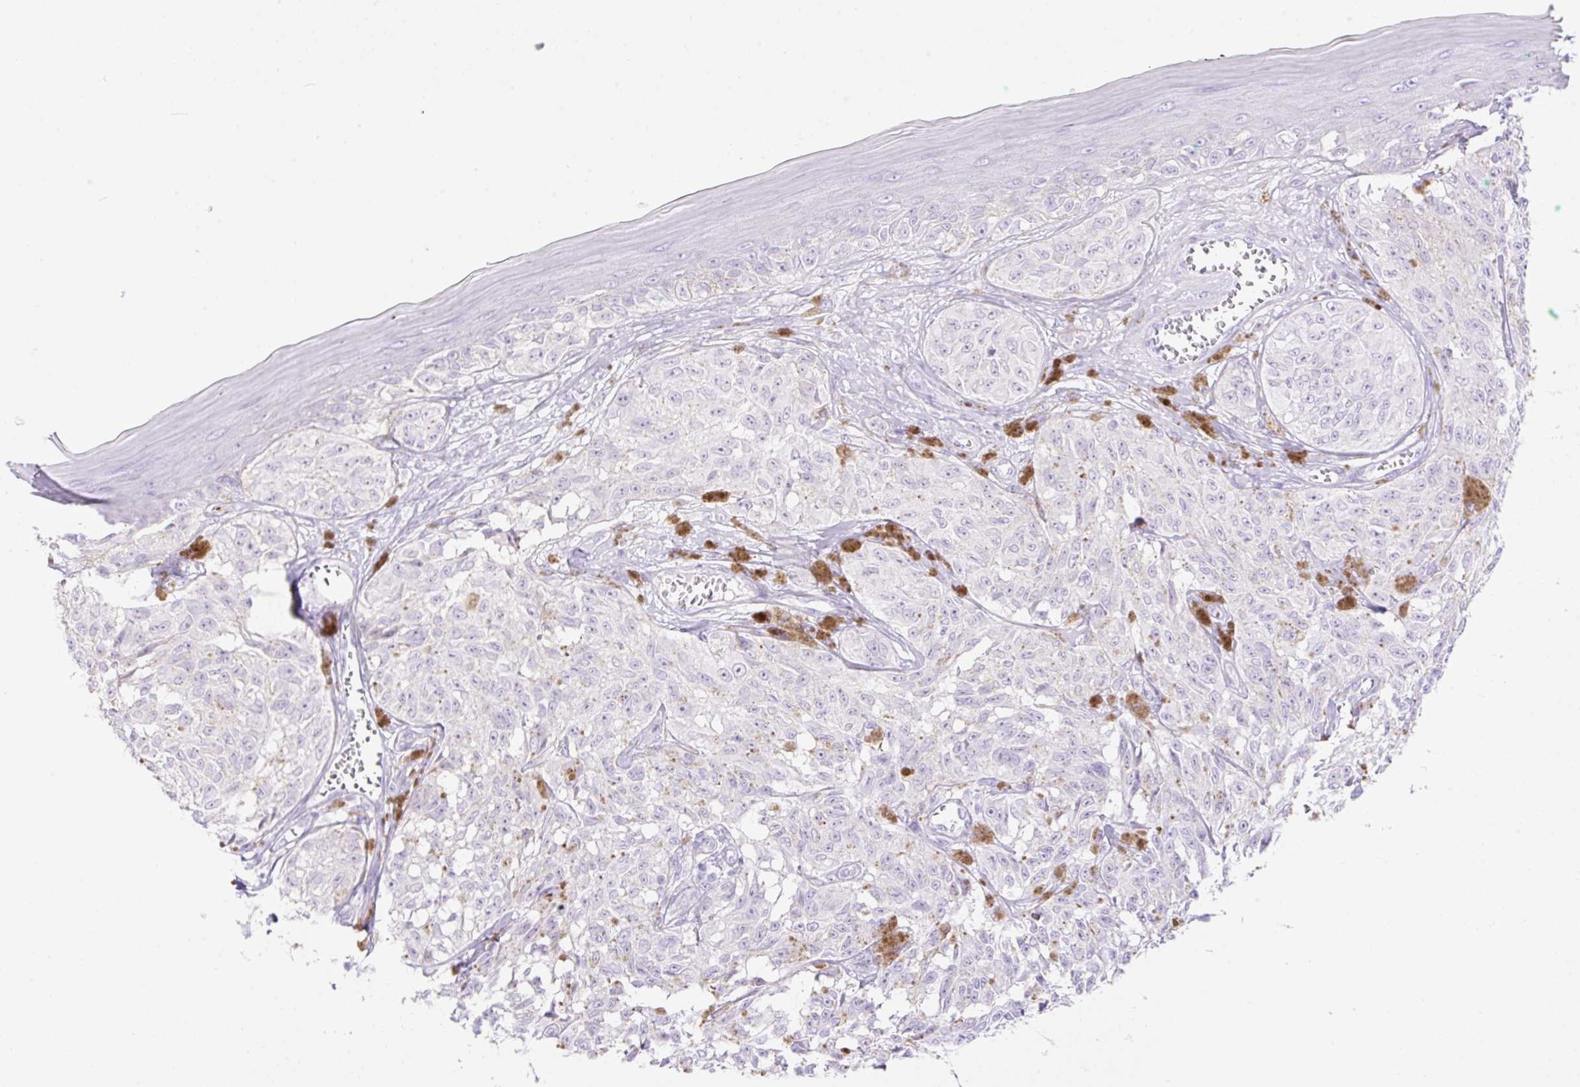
{"staining": {"intensity": "negative", "quantity": "none", "location": "none"}, "tissue": "melanoma", "cell_type": "Tumor cells", "image_type": "cancer", "snomed": [{"axis": "morphology", "description": "Malignant melanoma, NOS"}, {"axis": "topography", "description": "Skin"}], "caption": "This is an immunohistochemistry micrograph of human melanoma. There is no staining in tumor cells.", "gene": "CDX1", "patient": {"sex": "male", "age": 68}}